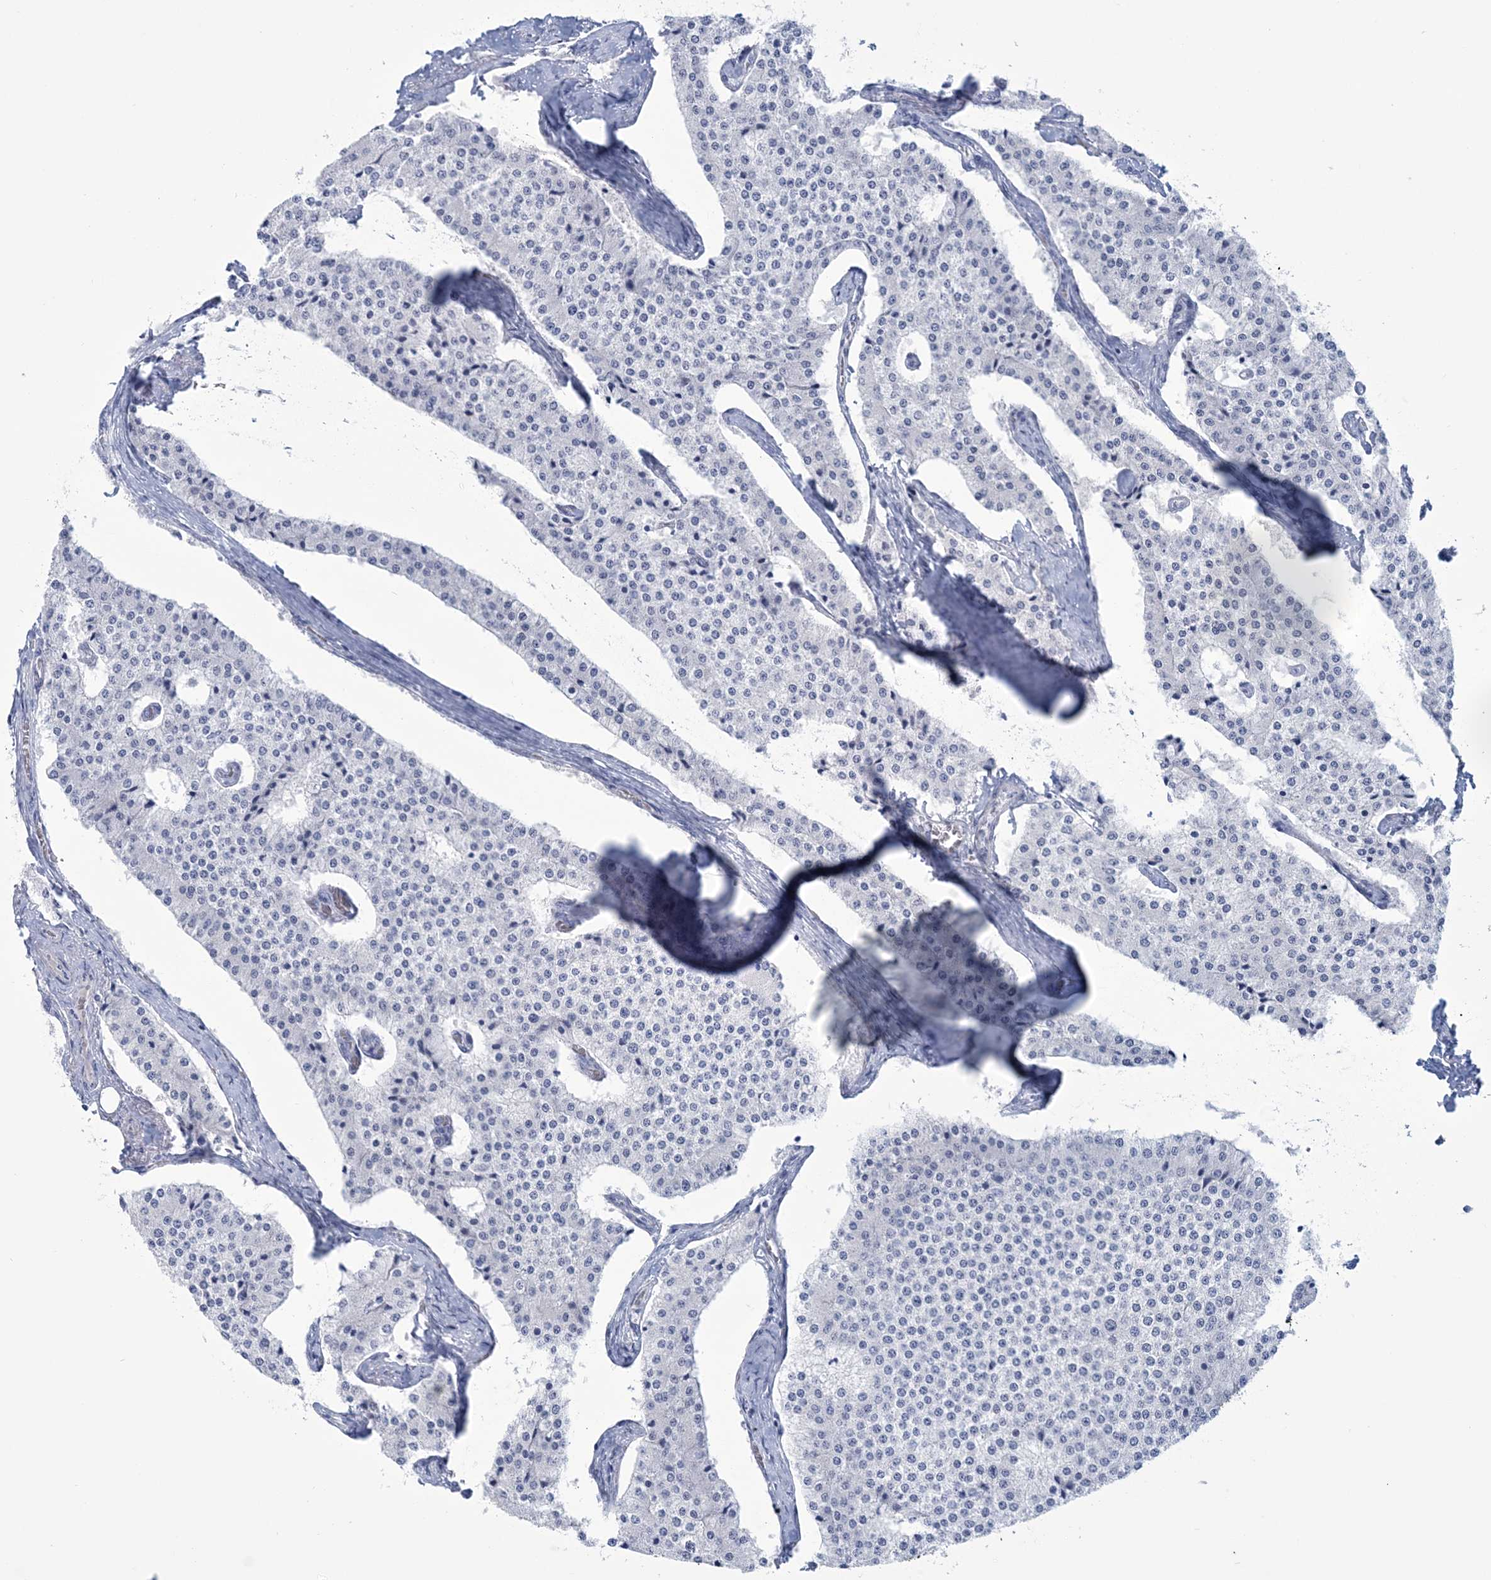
{"staining": {"intensity": "negative", "quantity": "none", "location": "none"}, "tissue": "carcinoid", "cell_type": "Tumor cells", "image_type": "cancer", "snomed": [{"axis": "morphology", "description": "Carcinoid, malignant, NOS"}, {"axis": "topography", "description": "Colon"}], "caption": "This is an immunohistochemistry histopathology image of carcinoid. There is no staining in tumor cells.", "gene": "DPCD", "patient": {"sex": "female", "age": 52}}